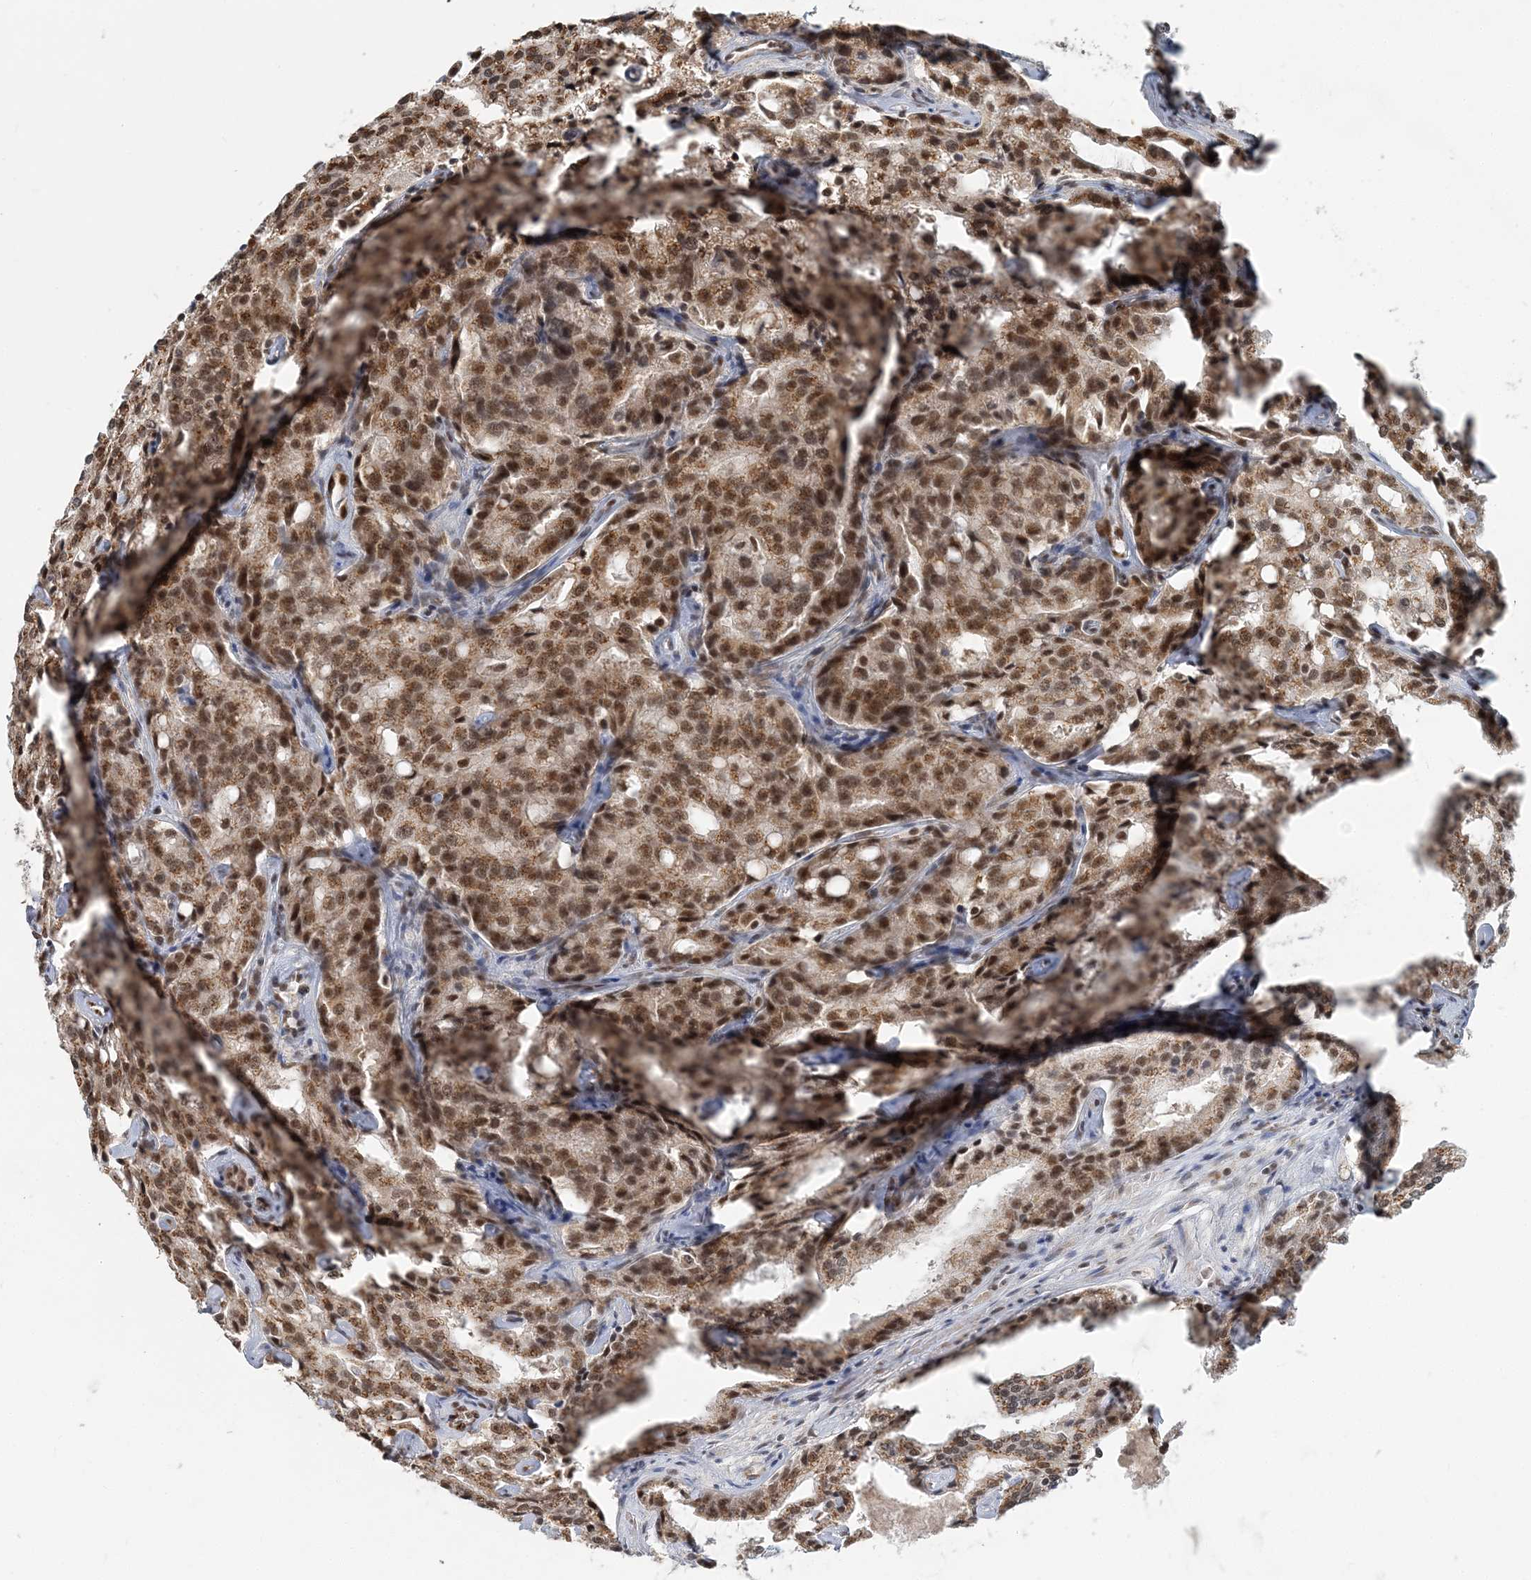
{"staining": {"intensity": "strong", "quantity": ">75%", "location": "cytoplasmic/membranous,nuclear"}, "tissue": "prostate cancer", "cell_type": "Tumor cells", "image_type": "cancer", "snomed": [{"axis": "morphology", "description": "Adenocarcinoma, High grade"}, {"axis": "topography", "description": "Prostate"}], "caption": "This is an image of immunohistochemistry staining of prostate cancer (high-grade adenocarcinoma), which shows strong positivity in the cytoplasmic/membranous and nuclear of tumor cells.", "gene": "PLRG1", "patient": {"sex": "male", "age": 72}}